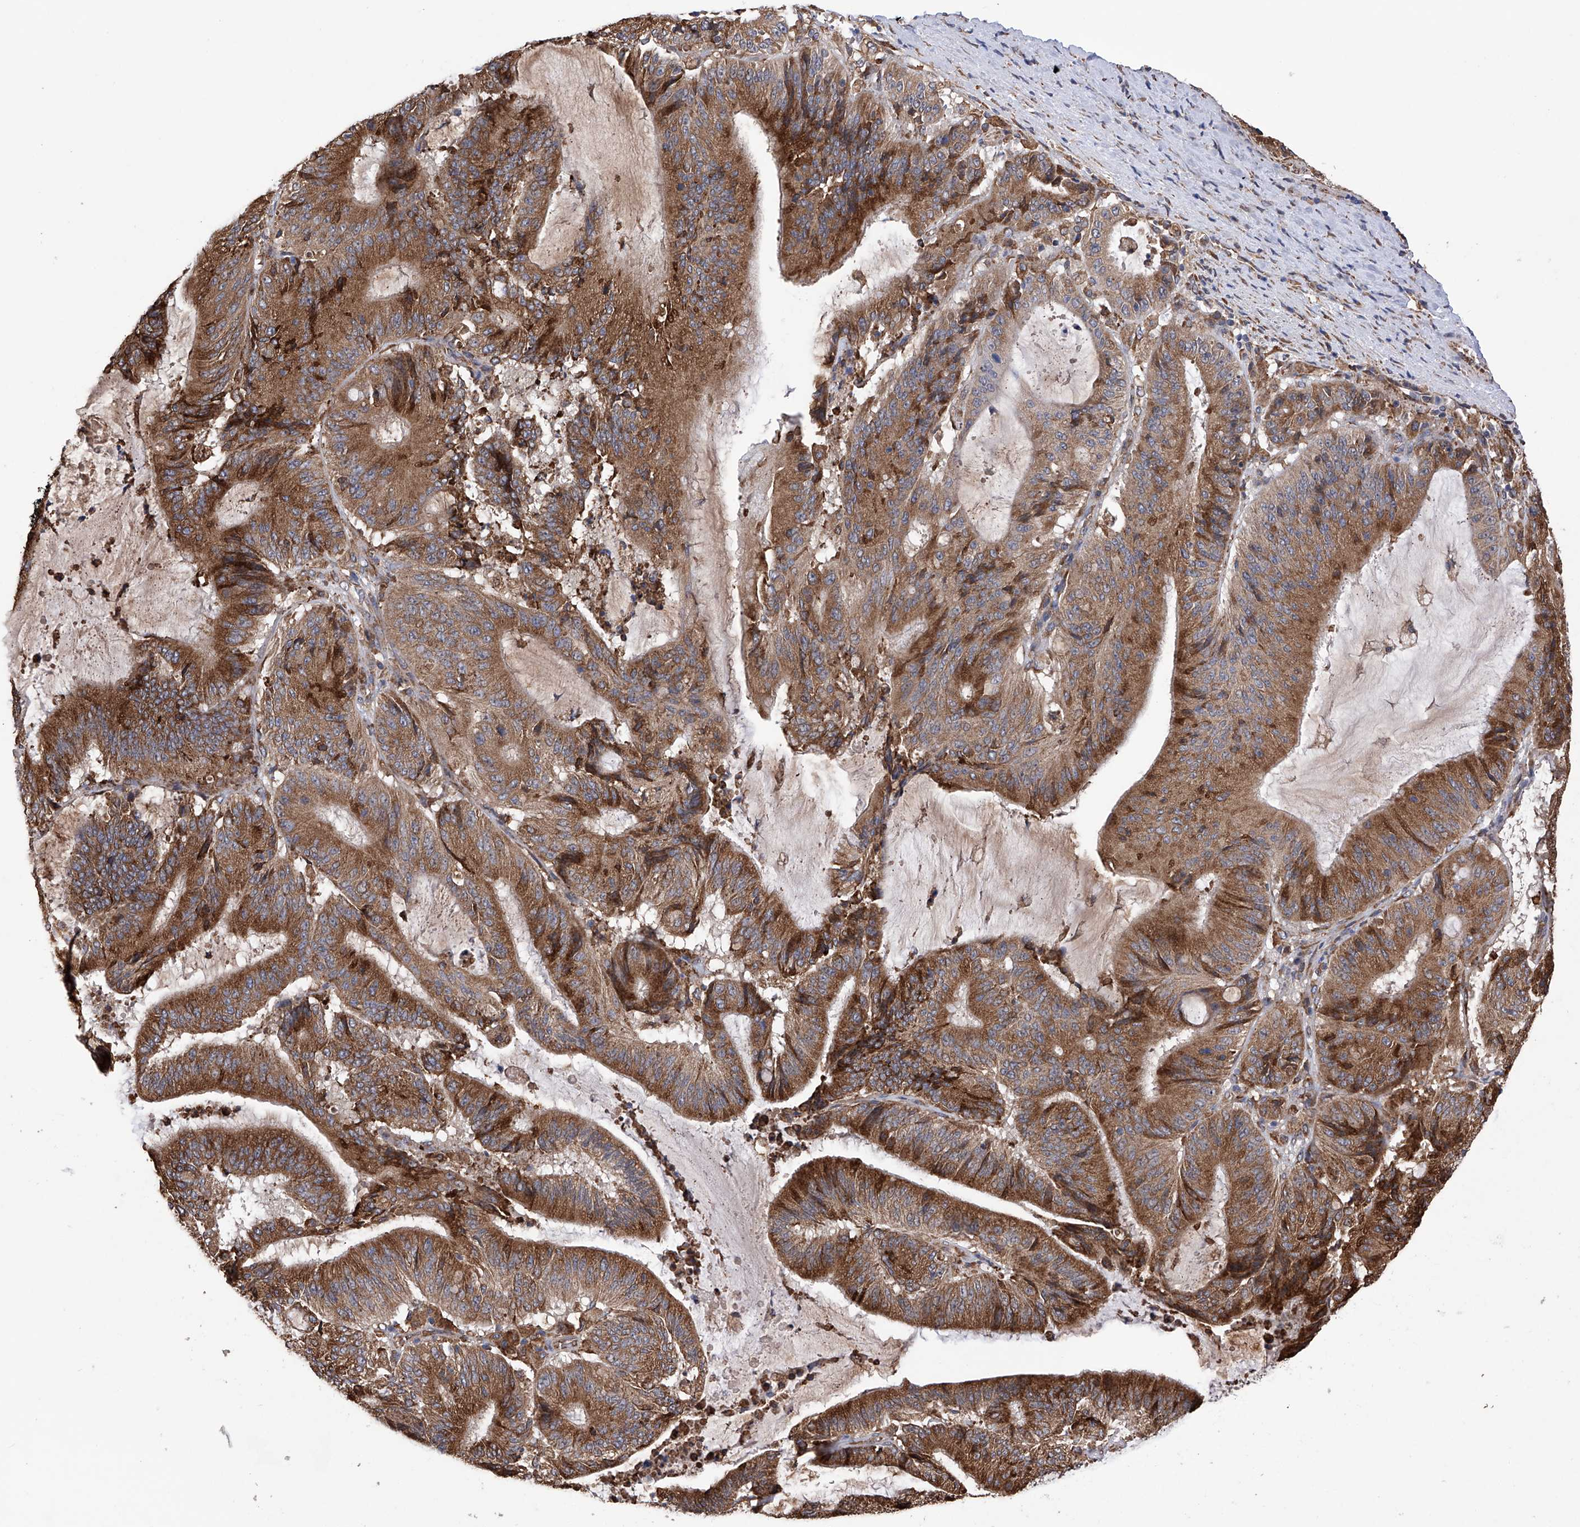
{"staining": {"intensity": "strong", "quantity": ">75%", "location": "cytoplasmic/membranous"}, "tissue": "liver cancer", "cell_type": "Tumor cells", "image_type": "cancer", "snomed": [{"axis": "morphology", "description": "Normal tissue, NOS"}, {"axis": "morphology", "description": "Cholangiocarcinoma"}, {"axis": "topography", "description": "Liver"}, {"axis": "topography", "description": "Peripheral nerve tissue"}], "caption": "The photomicrograph reveals staining of liver cancer, revealing strong cytoplasmic/membranous protein staining (brown color) within tumor cells.", "gene": "DNAH8", "patient": {"sex": "female", "age": 73}}